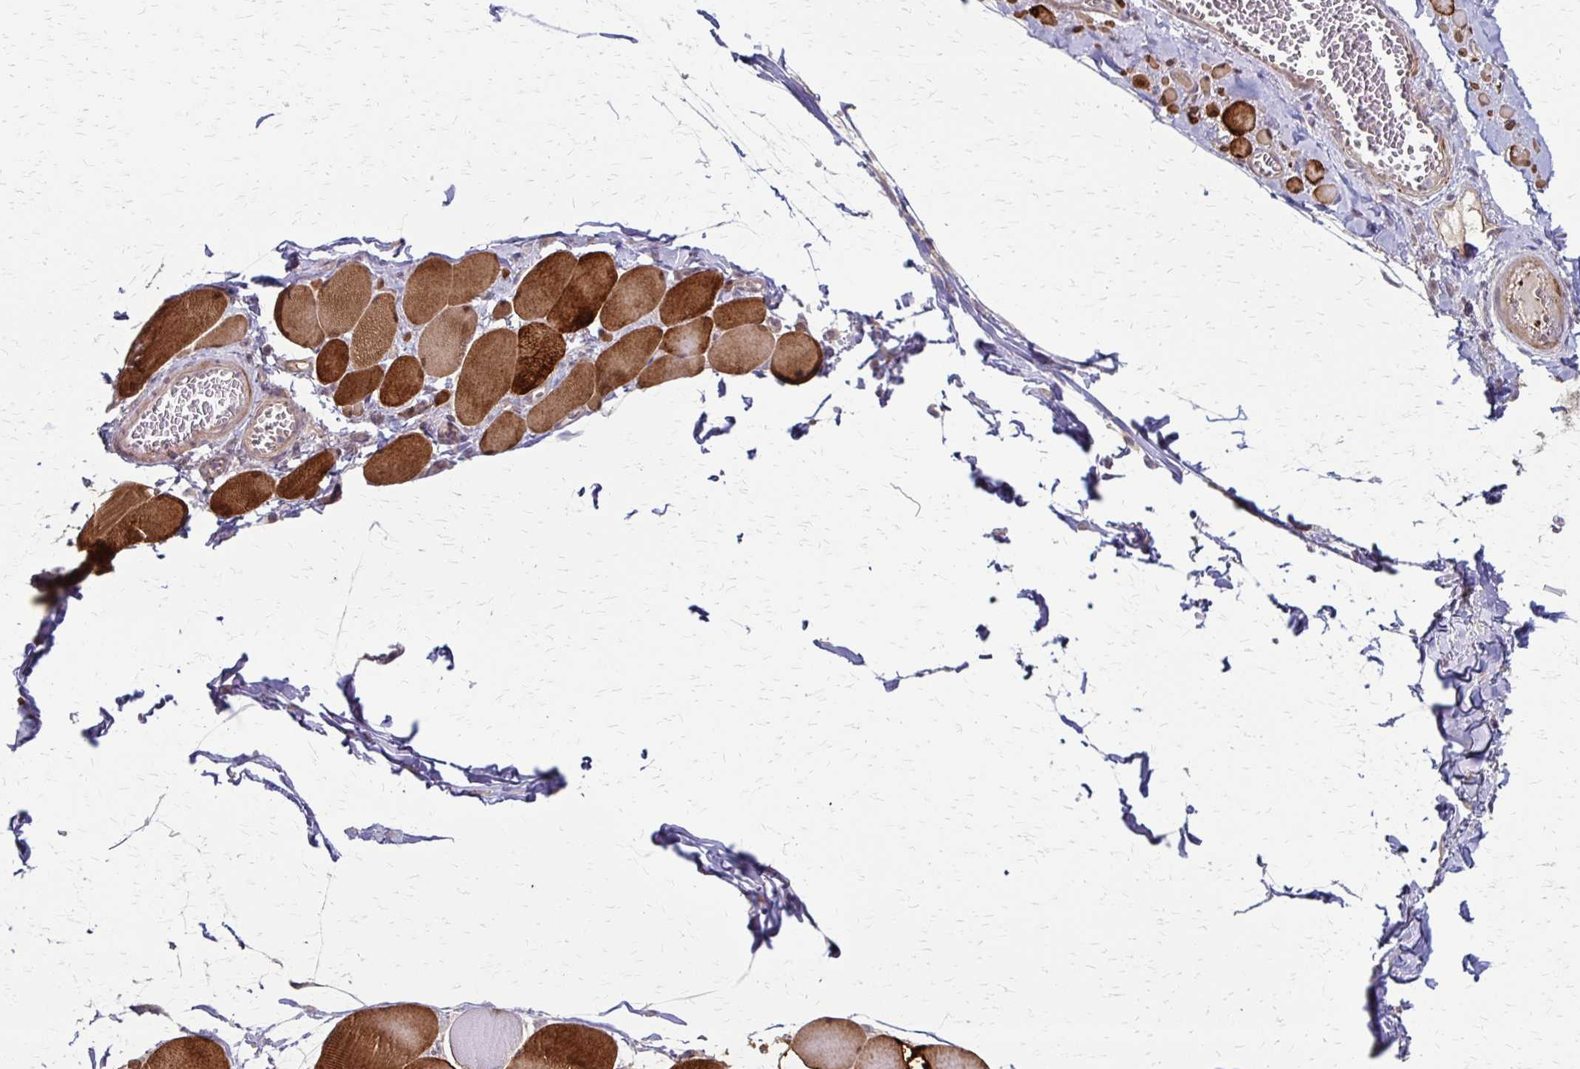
{"staining": {"intensity": "strong", "quantity": "25%-75%", "location": "cytoplasmic/membranous"}, "tissue": "skeletal muscle", "cell_type": "Myocytes", "image_type": "normal", "snomed": [{"axis": "morphology", "description": "Normal tissue, NOS"}, {"axis": "topography", "description": "Skeletal muscle"}], "caption": "Immunohistochemical staining of unremarkable human skeletal muscle reveals high levels of strong cytoplasmic/membranous staining in approximately 25%-75% of myocytes.", "gene": "CFL2", "patient": {"sex": "female", "age": 75}}